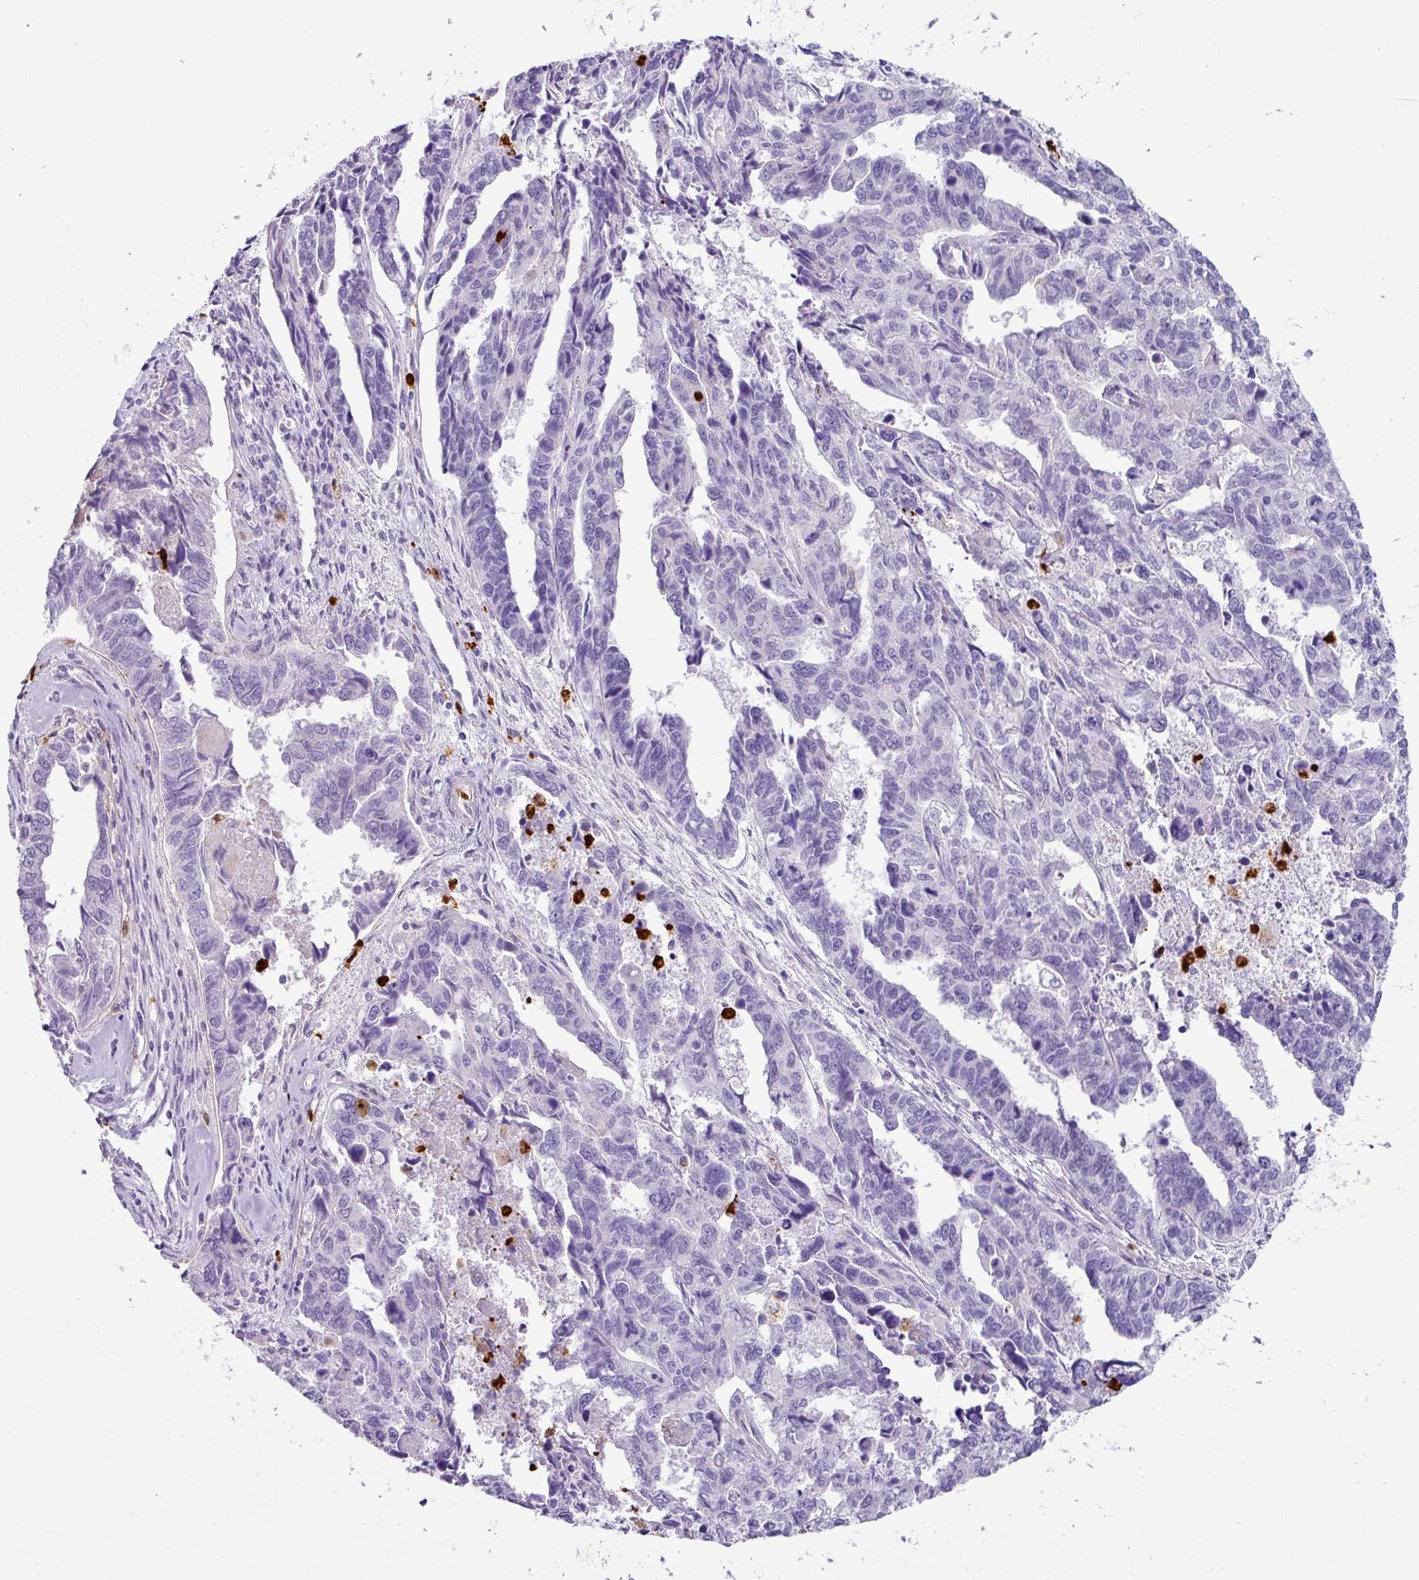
{"staining": {"intensity": "negative", "quantity": "none", "location": "none"}, "tissue": "endometrial cancer", "cell_type": "Tumor cells", "image_type": "cancer", "snomed": [{"axis": "morphology", "description": "Adenocarcinoma, NOS"}, {"axis": "topography", "description": "Endometrium"}], "caption": "High power microscopy histopathology image of an immunohistochemistry histopathology image of endometrial cancer, revealing no significant expression in tumor cells. (IHC, brightfield microscopy, high magnification).", "gene": "SH2D3C", "patient": {"sex": "female", "age": 73}}